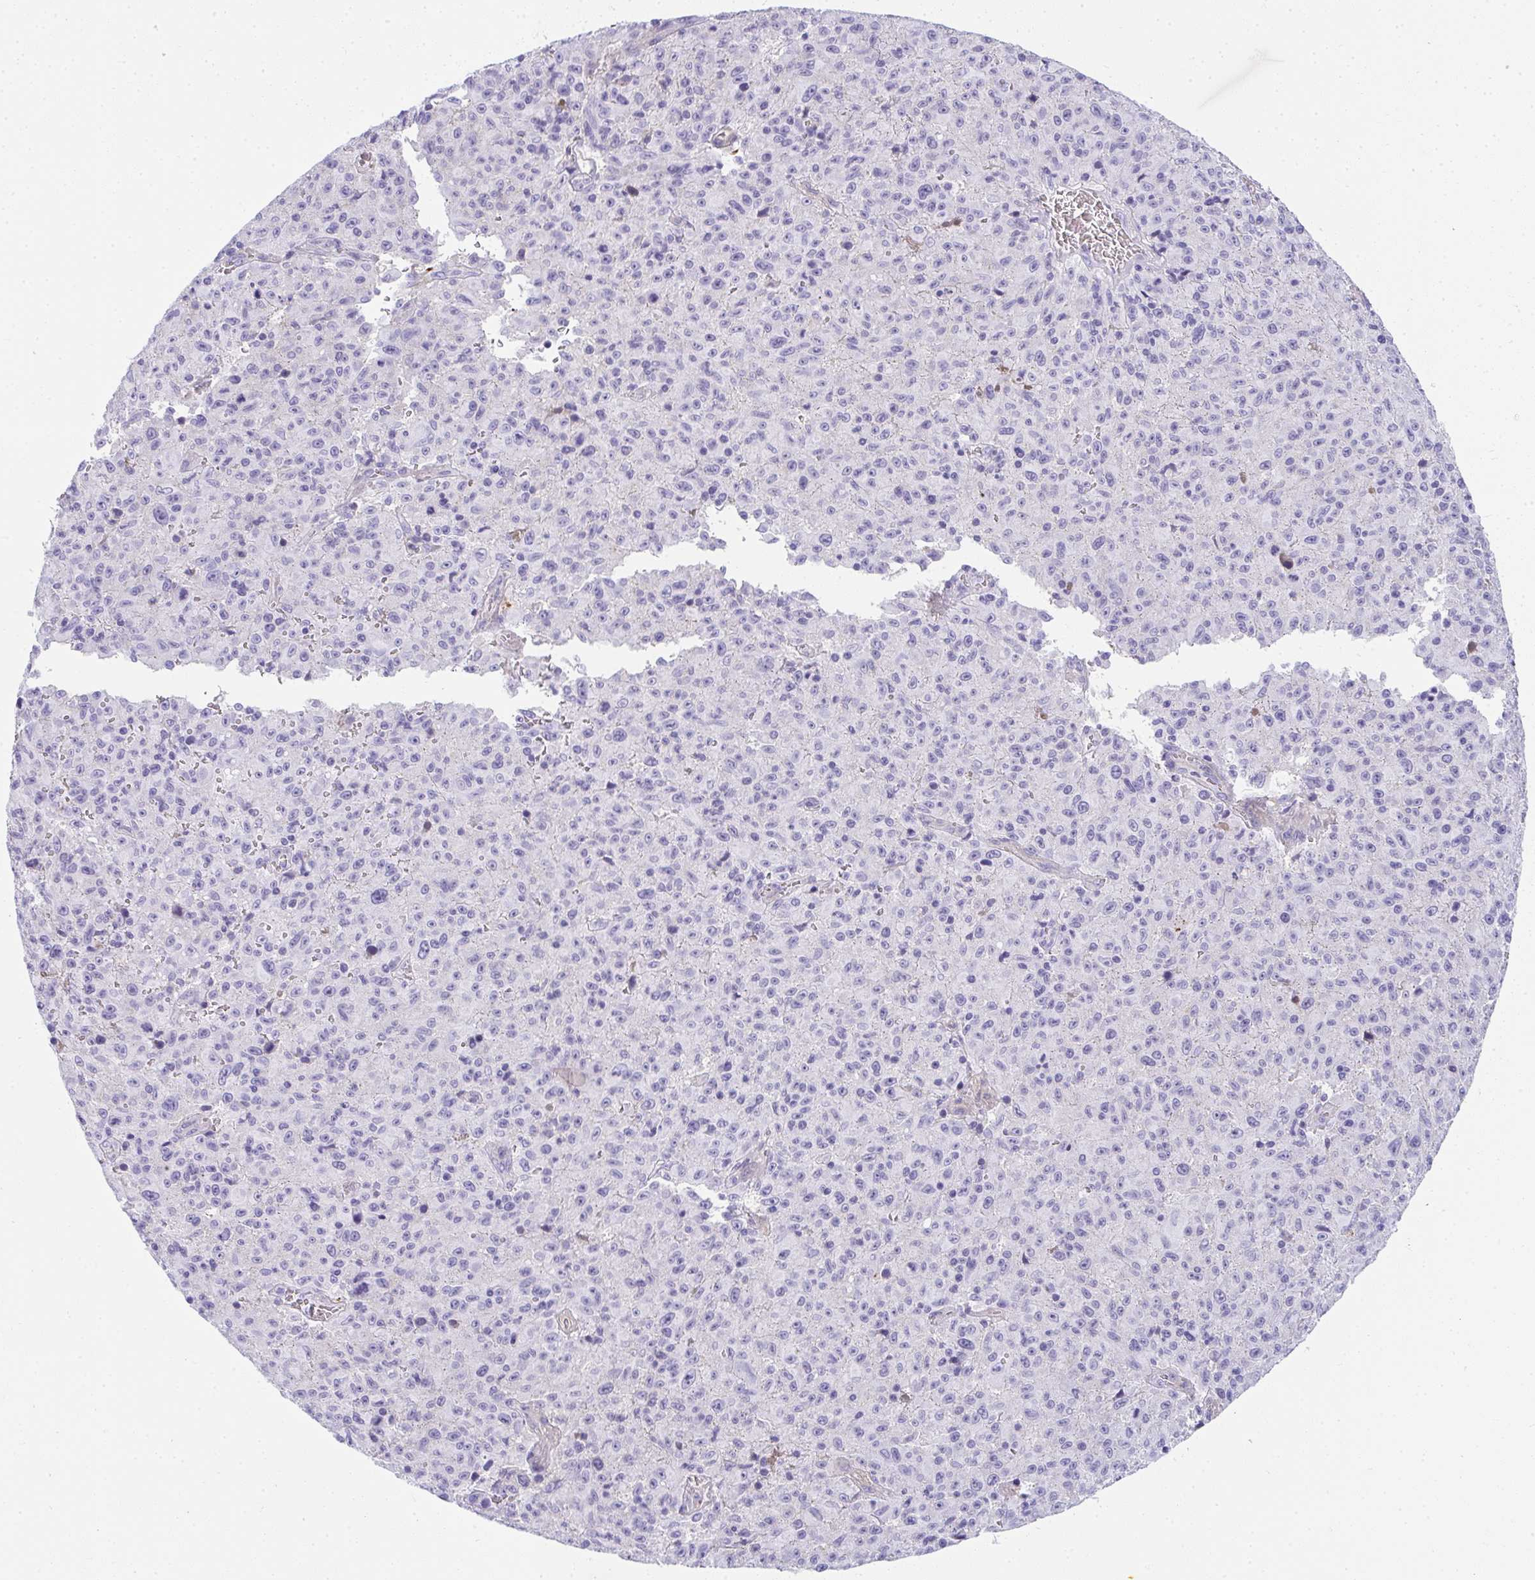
{"staining": {"intensity": "negative", "quantity": "none", "location": "none"}, "tissue": "melanoma", "cell_type": "Tumor cells", "image_type": "cancer", "snomed": [{"axis": "morphology", "description": "Malignant melanoma, NOS"}, {"axis": "topography", "description": "Skin"}], "caption": "An image of melanoma stained for a protein exhibits no brown staining in tumor cells.", "gene": "ZSWIM3", "patient": {"sex": "male", "age": 46}}